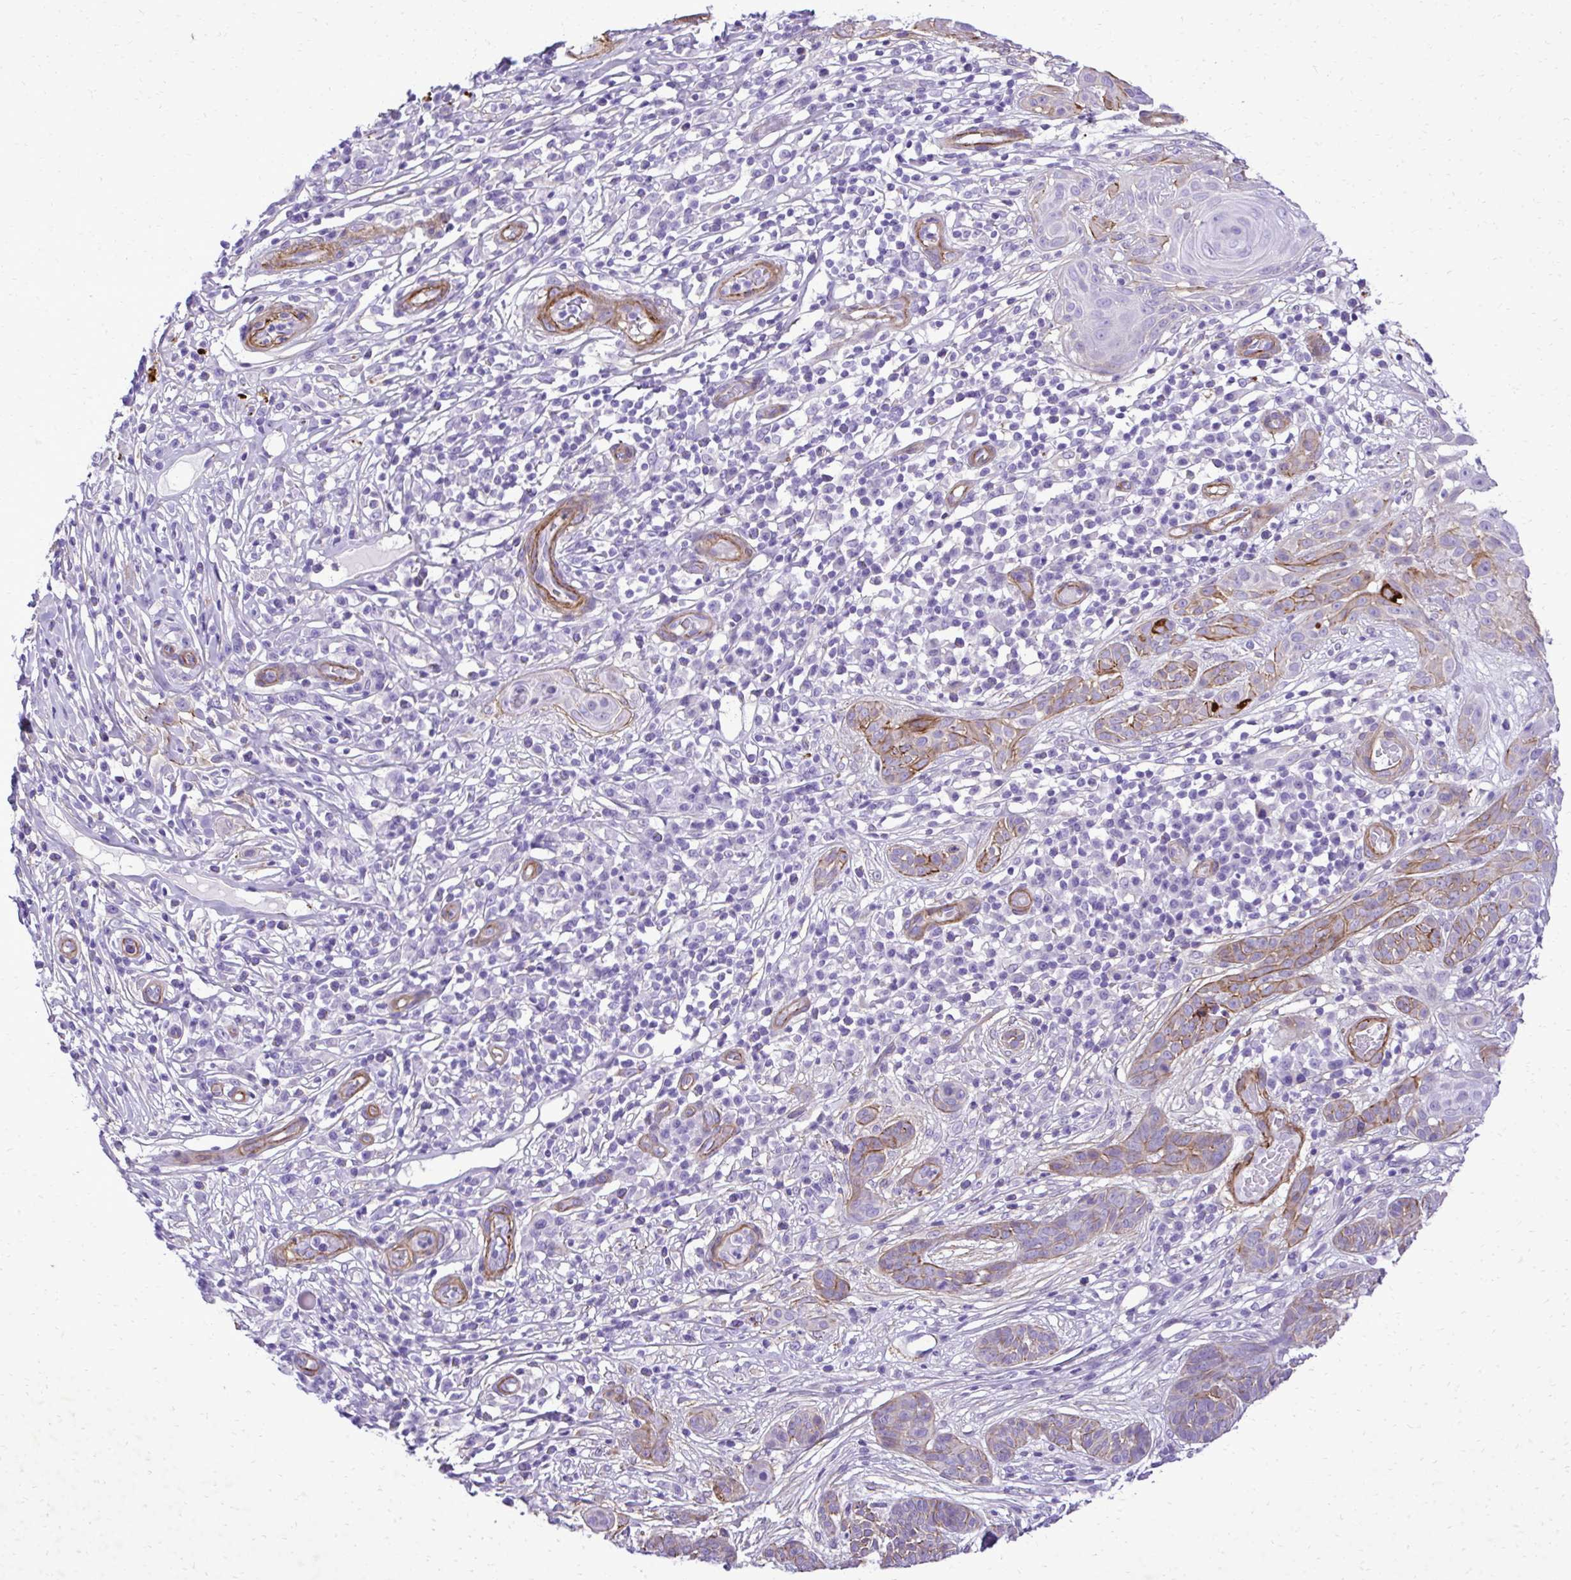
{"staining": {"intensity": "moderate", "quantity": "25%-75%", "location": "cytoplasmic/membranous"}, "tissue": "skin cancer", "cell_type": "Tumor cells", "image_type": "cancer", "snomed": [{"axis": "morphology", "description": "Basal cell carcinoma"}, {"axis": "topography", "description": "Skin"}, {"axis": "topography", "description": "Skin, foot"}], "caption": "Tumor cells show medium levels of moderate cytoplasmic/membranous staining in about 25%-75% of cells in skin cancer (basal cell carcinoma).", "gene": "PITPNM3", "patient": {"sex": "female", "age": 86}}